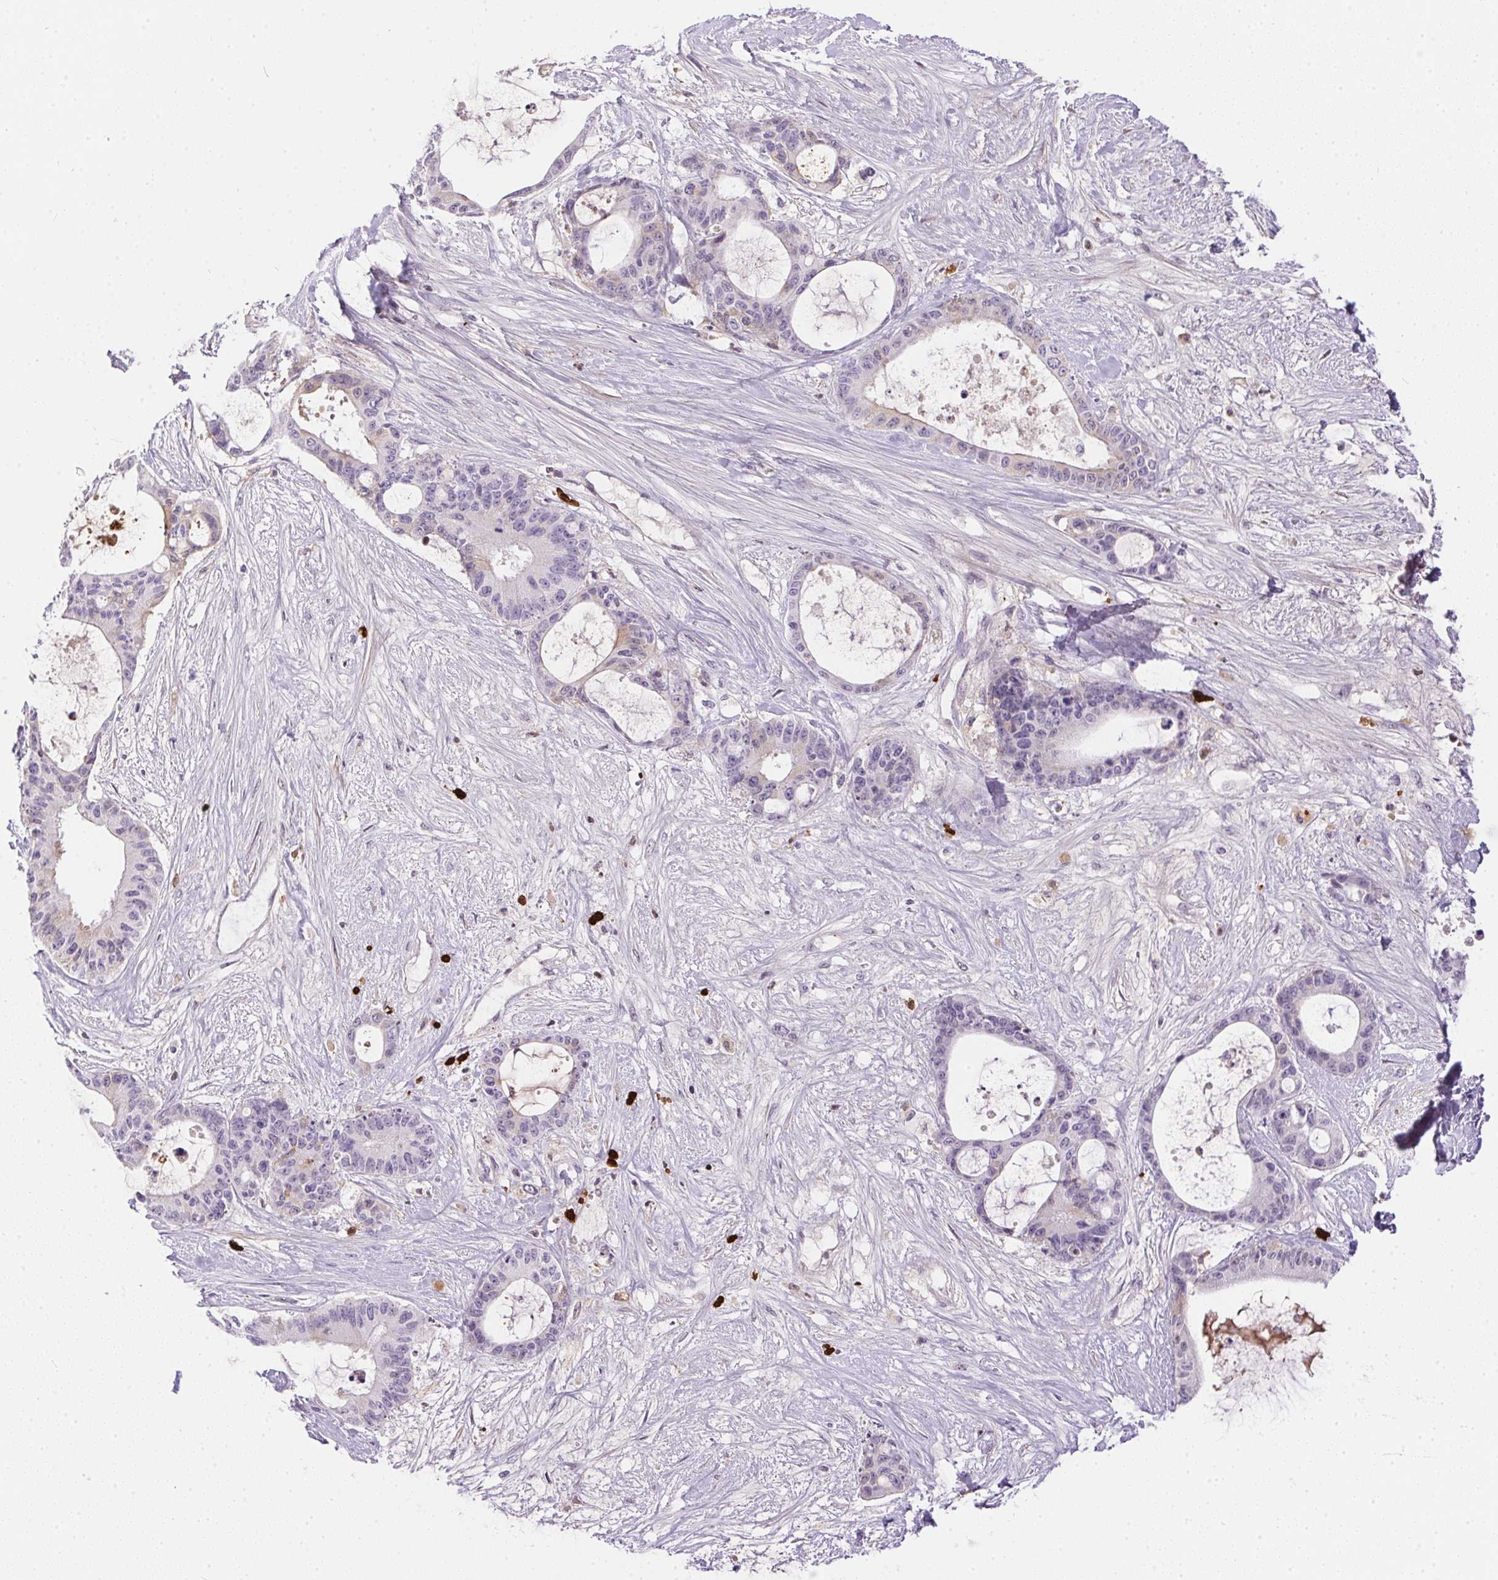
{"staining": {"intensity": "negative", "quantity": "none", "location": "none"}, "tissue": "liver cancer", "cell_type": "Tumor cells", "image_type": "cancer", "snomed": [{"axis": "morphology", "description": "Normal tissue, NOS"}, {"axis": "morphology", "description": "Cholangiocarcinoma"}, {"axis": "topography", "description": "Liver"}, {"axis": "topography", "description": "Peripheral nerve tissue"}], "caption": "DAB immunohistochemical staining of human cholangiocarcinoma (liver) demonstrates no significant positivity in tumor cells. (DAB immunohistochemistry visualized using brightfield microscopy, high magnification).", "gene": "ORM1", "patient": {"sex": "female", "age": 73}}